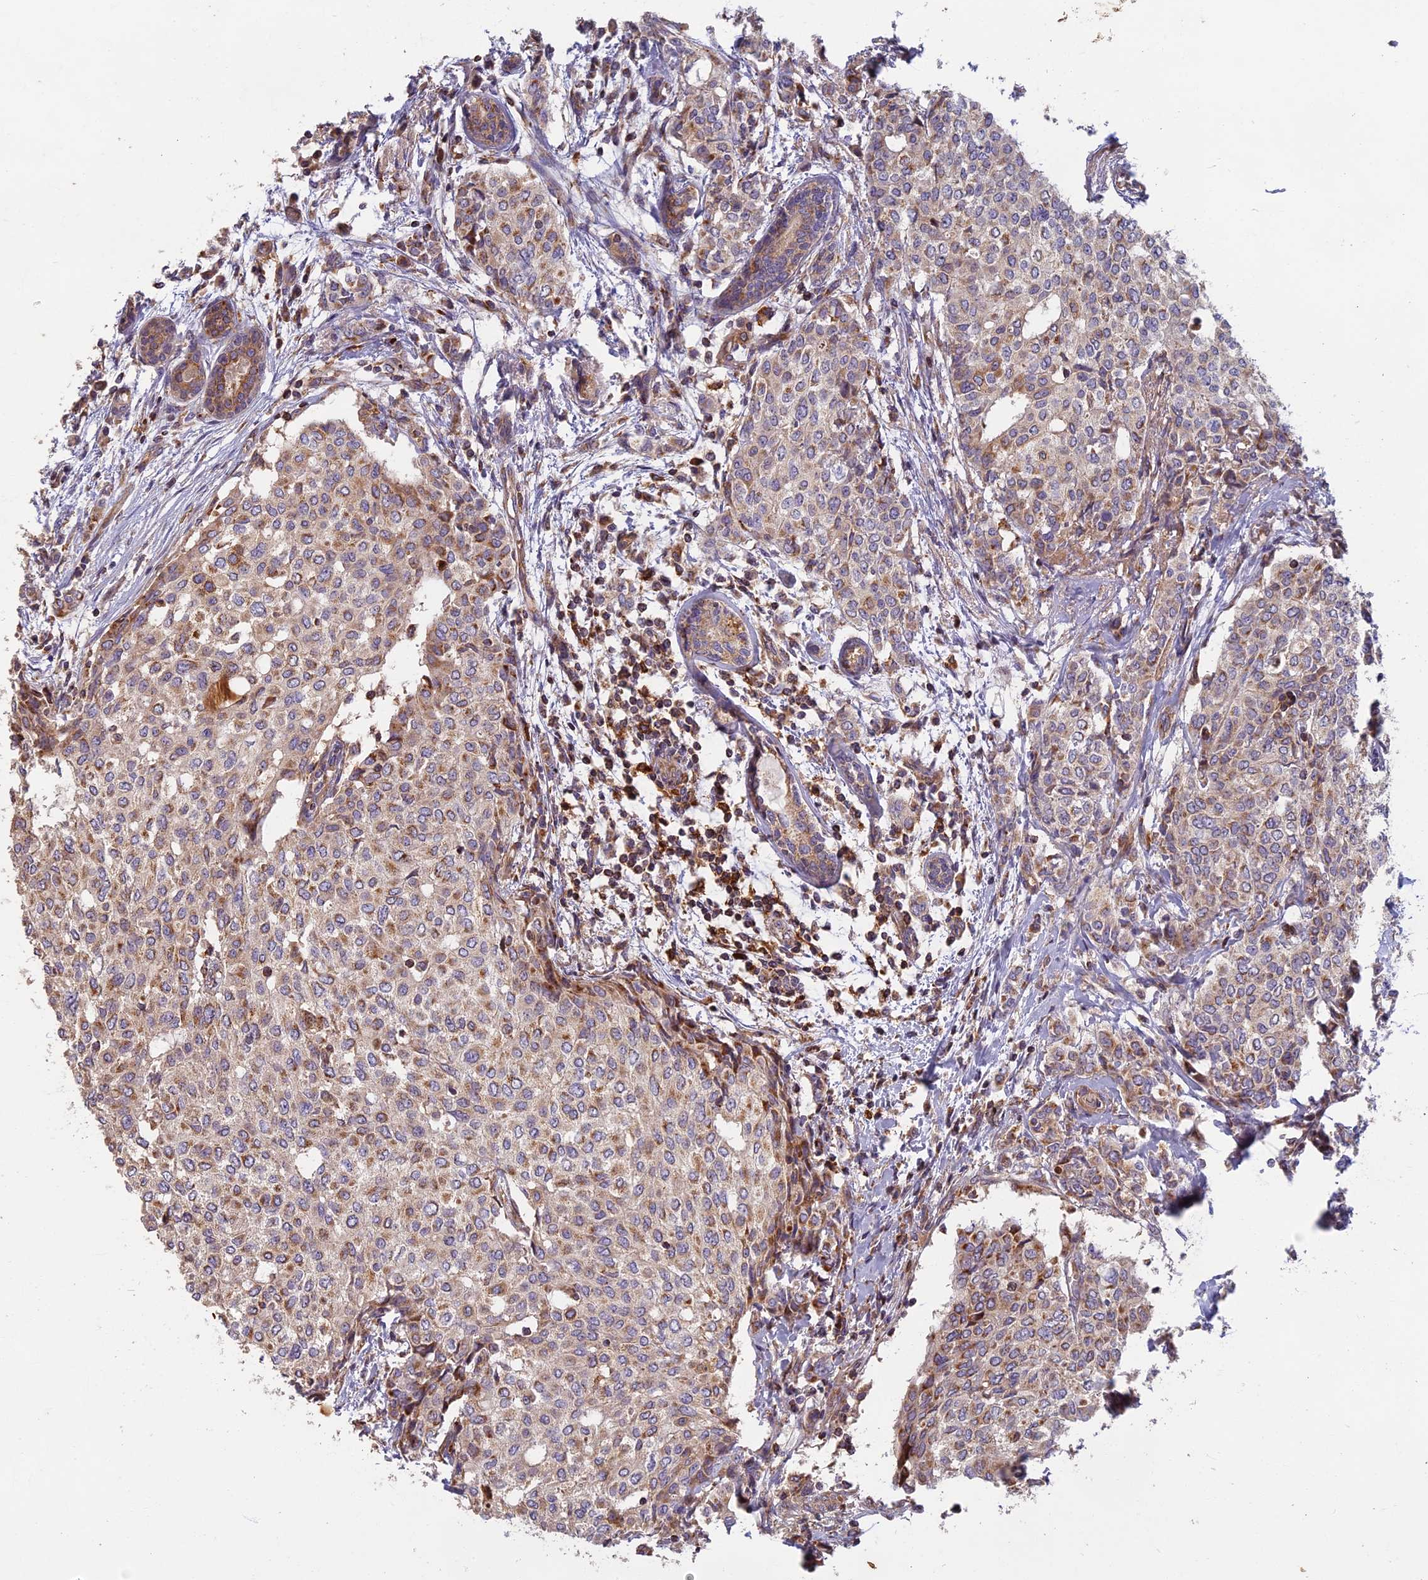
{"staining": {"intensity": "weak", "quantity": "25%-75%", "location": "cytoplasmic/membranous"}, "tissue": "breast cancer", "cell_type": "Tumor cells", "image_type": "cancer", "snomed": [{"axis": "morphology", "description": "Lobular carcinoma"}, {"axis": "topography", "description": "Breast"}], "caption": "This micrograph exhibits breast cancer (lobular carcinoma) stained with immunohistochemistry to label a protein in brown. The cytoplasmic/membranous of tumor cells show weak positivity for the protein. Nuclei are counter-stained blue.", "gene": "EDAR", "patient": {"sex": "female", "age": 51}}